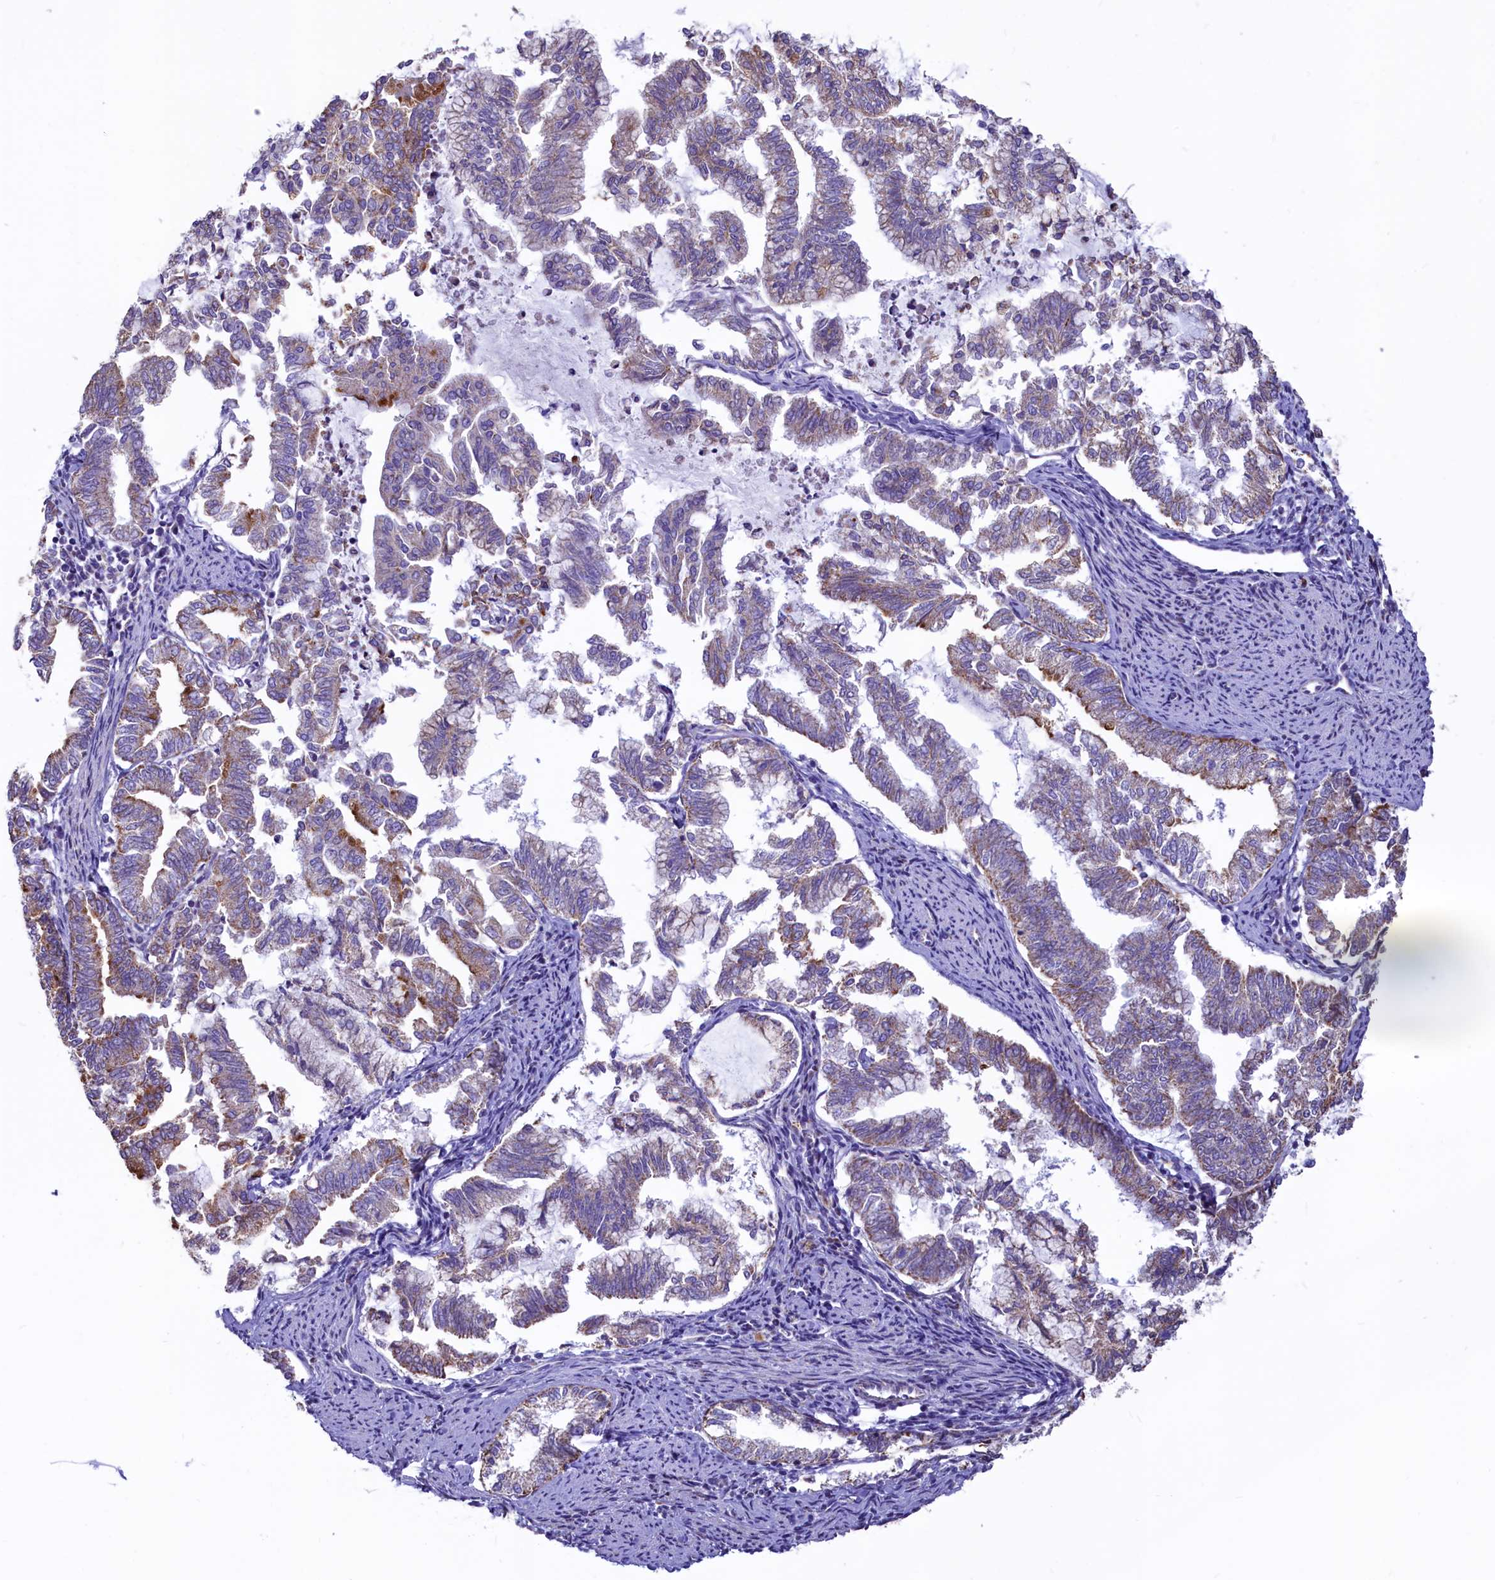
{"staining": {"intensity": "moderate", "quantity": "25%-75%", "location": "cytoplasmic/membranous"}, "tissue": "endometrial cancer", "cell_type": "Tumor cells", "image_type": "cancer", "snomed": [{"axis": "morphology", "description": "Adenocarcinoma, NOS"}, {"axis": "topography", "description": "Endometrium"}], "caption": "The micrograph exhibits staining of endometrial cancer (adenocarcinoma), revealing moderate cytoplasmic/membranous protein staining (brown color) within tumor cells.", "gene": "VWCE", "patient": {"sex": "female", "age": 79}}